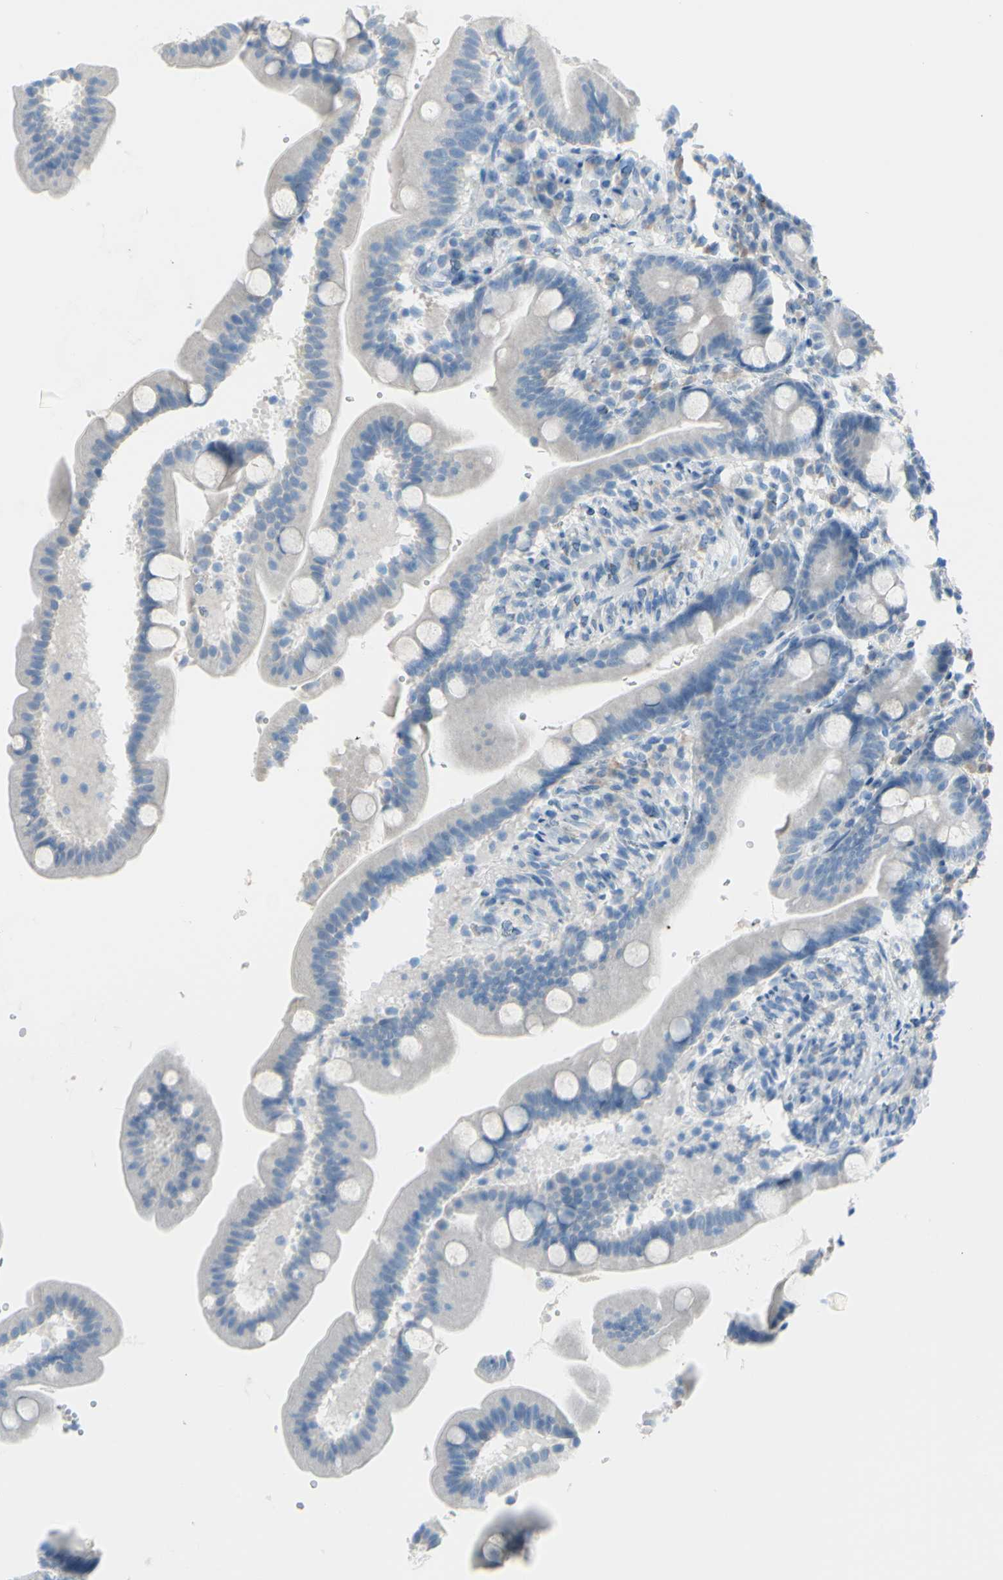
{"staining": {"intensity": "negative", "quantity": "none", "location": "none"}, "tissue": "duodenum", "cell_type": "Glandular cells", "image_type": "normal", "snomed": [{"axis": "morphology", "description": "Normal tissue, NOS"}, {"axis": "topography", "description": "Duodenum"}], "caption": "This histopathology image is of normal duodenum stained with IHC to label a protein in brown with the nuclei are counter-stained blue. There is no expression in glandular cells. The staining is performed using DAB (3,3'-diaminobenzidine) brown chromogen with nuclei counter-stained in using hematoxylin.", "gene": "TFPI2", "patient": {"sex": "male", "age": 54}}